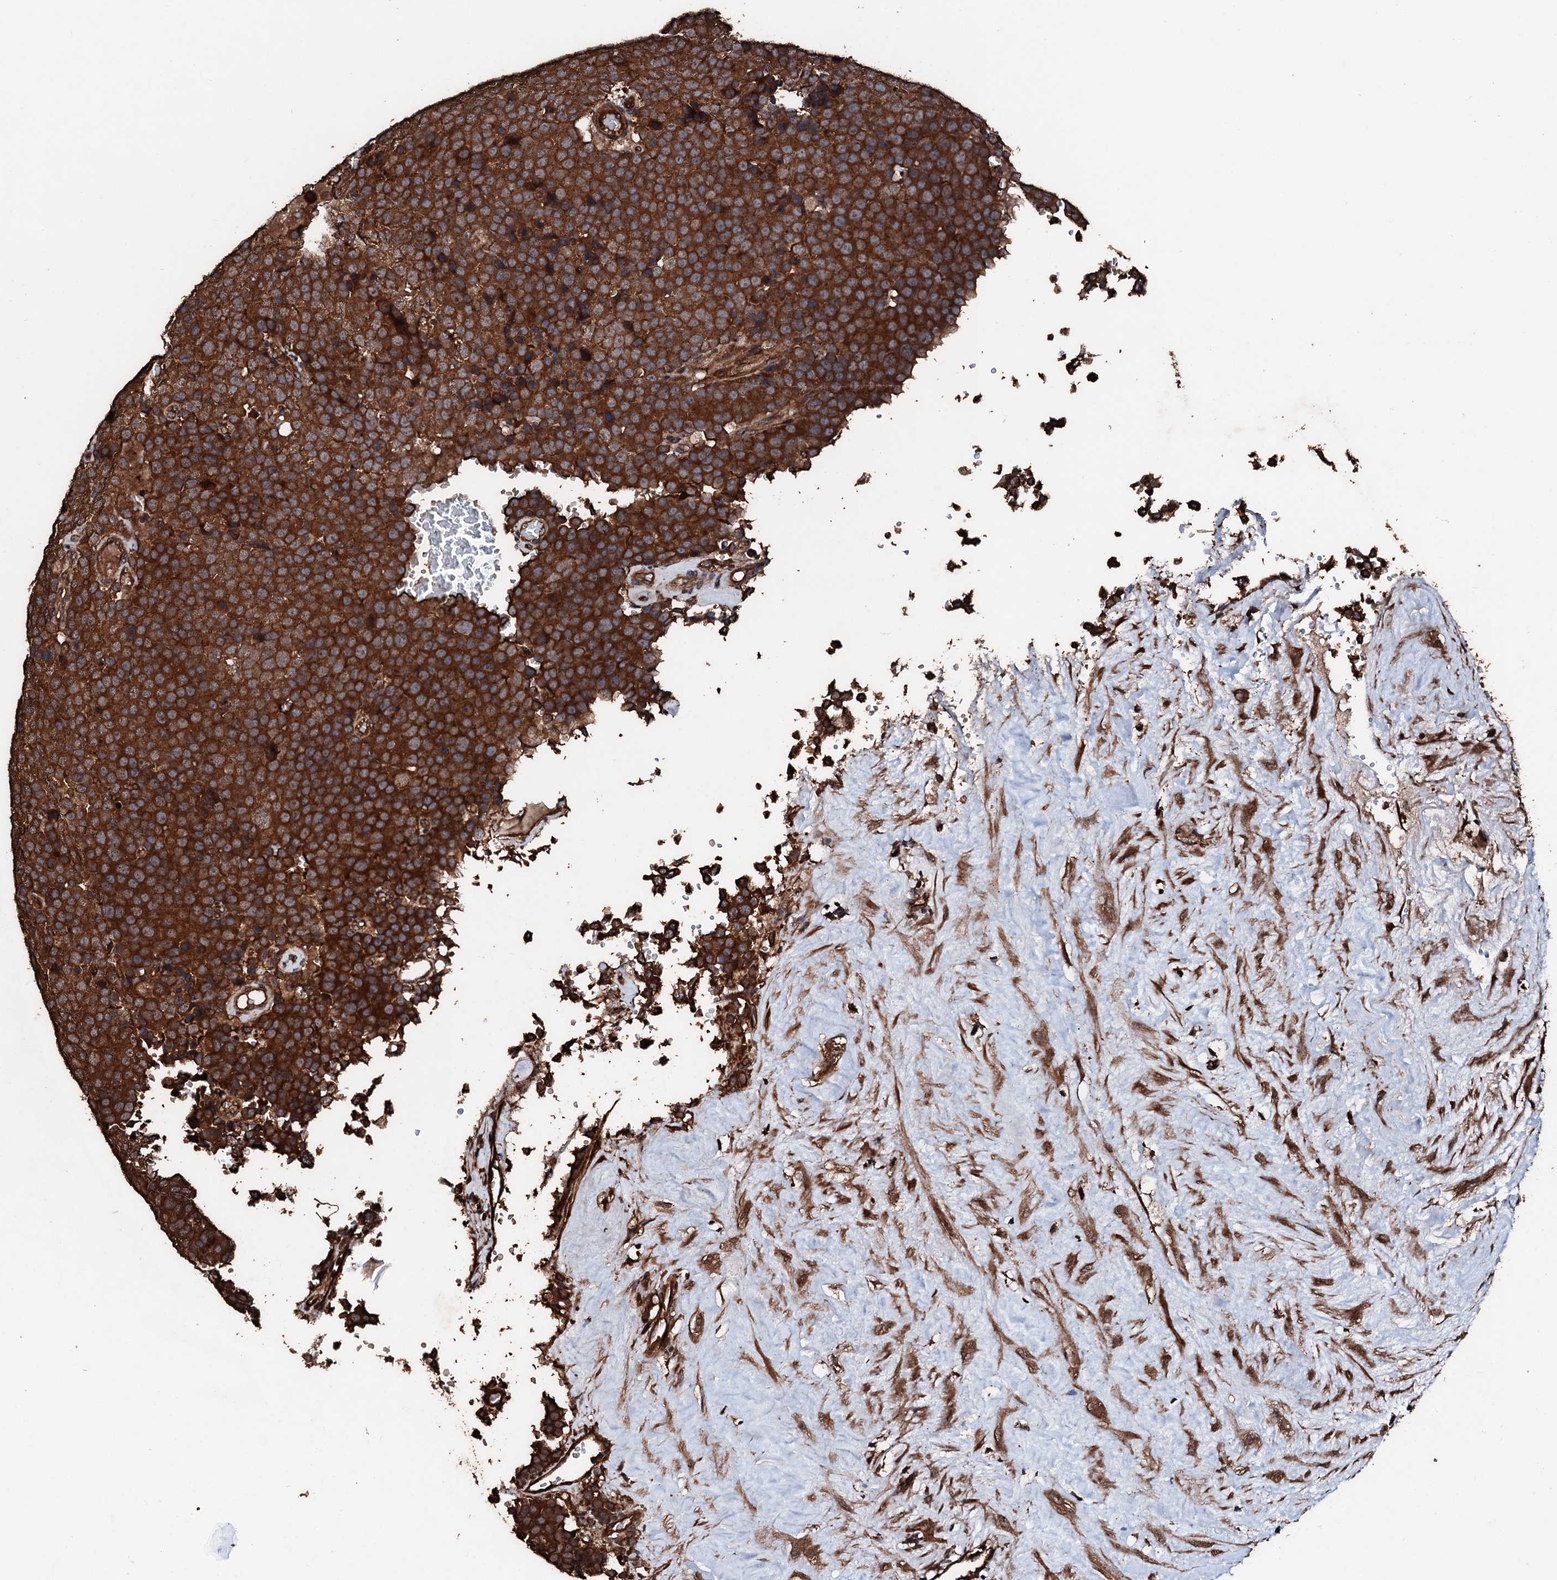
{"staining": {"intensity": "strong", "quantity": ">75%", "location": "cytoplasmic/membranous"}, "tissue": "testis cancer", "cell_type": "Tumor cells", "image_type": "cancer", "snomed": [{"axis": "morphology", "description": "Seminoma, NOS"}, {"axis": "topography", "description": "Testis"}], "caption": "Immunohistochemical staining of human testis cancer exhibits high levels of strong cytoplasmic/membranous positivity in approximately >75% of tumor cells.", "gene": "KIF18A", "patient": {"sex": "male", "age": 71}}